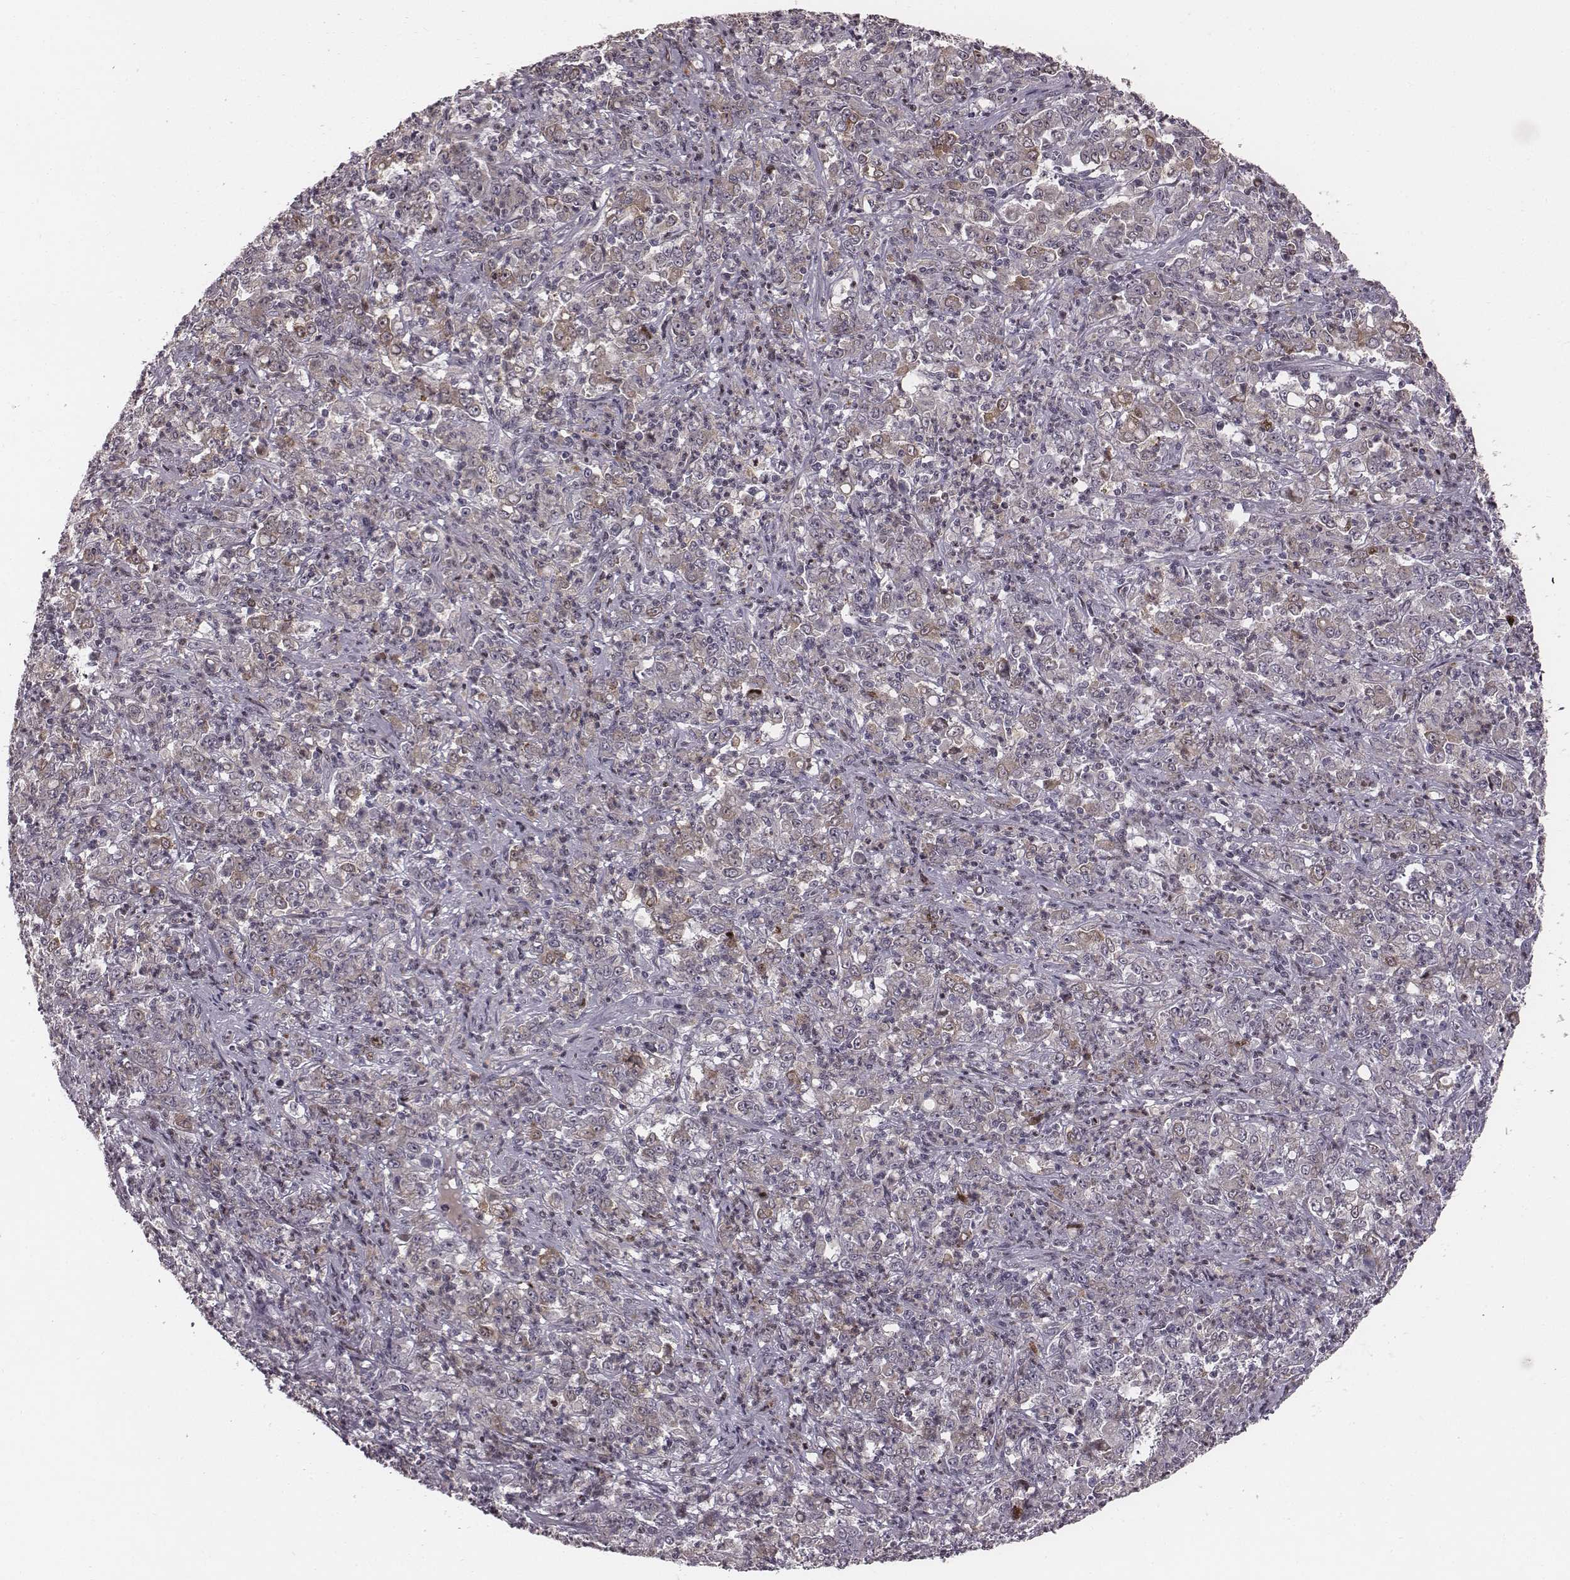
{"staining": {"intensity": "moderate", "quantity": "25%-75%", "location": "cytoplasmic/membranous"}, "tissue": "stomach cancer", "cell_type": "Tumor cells", "image_type": "cancer", "snomed": [{"axis": "morphology", "description": "Adenocarcinoma, NOS"}, {"axis": "topography", "description": "Stomach, lower"}], "caption": "This histopathology image shows IHC staining of stomach cancer (adenocarcinoma), with medium moderate cytoplasmic/membranous staining in about 25%-75% of tumor cells.", "gene": "NDC1", "patient": {"sex": "female", "age": 71}}